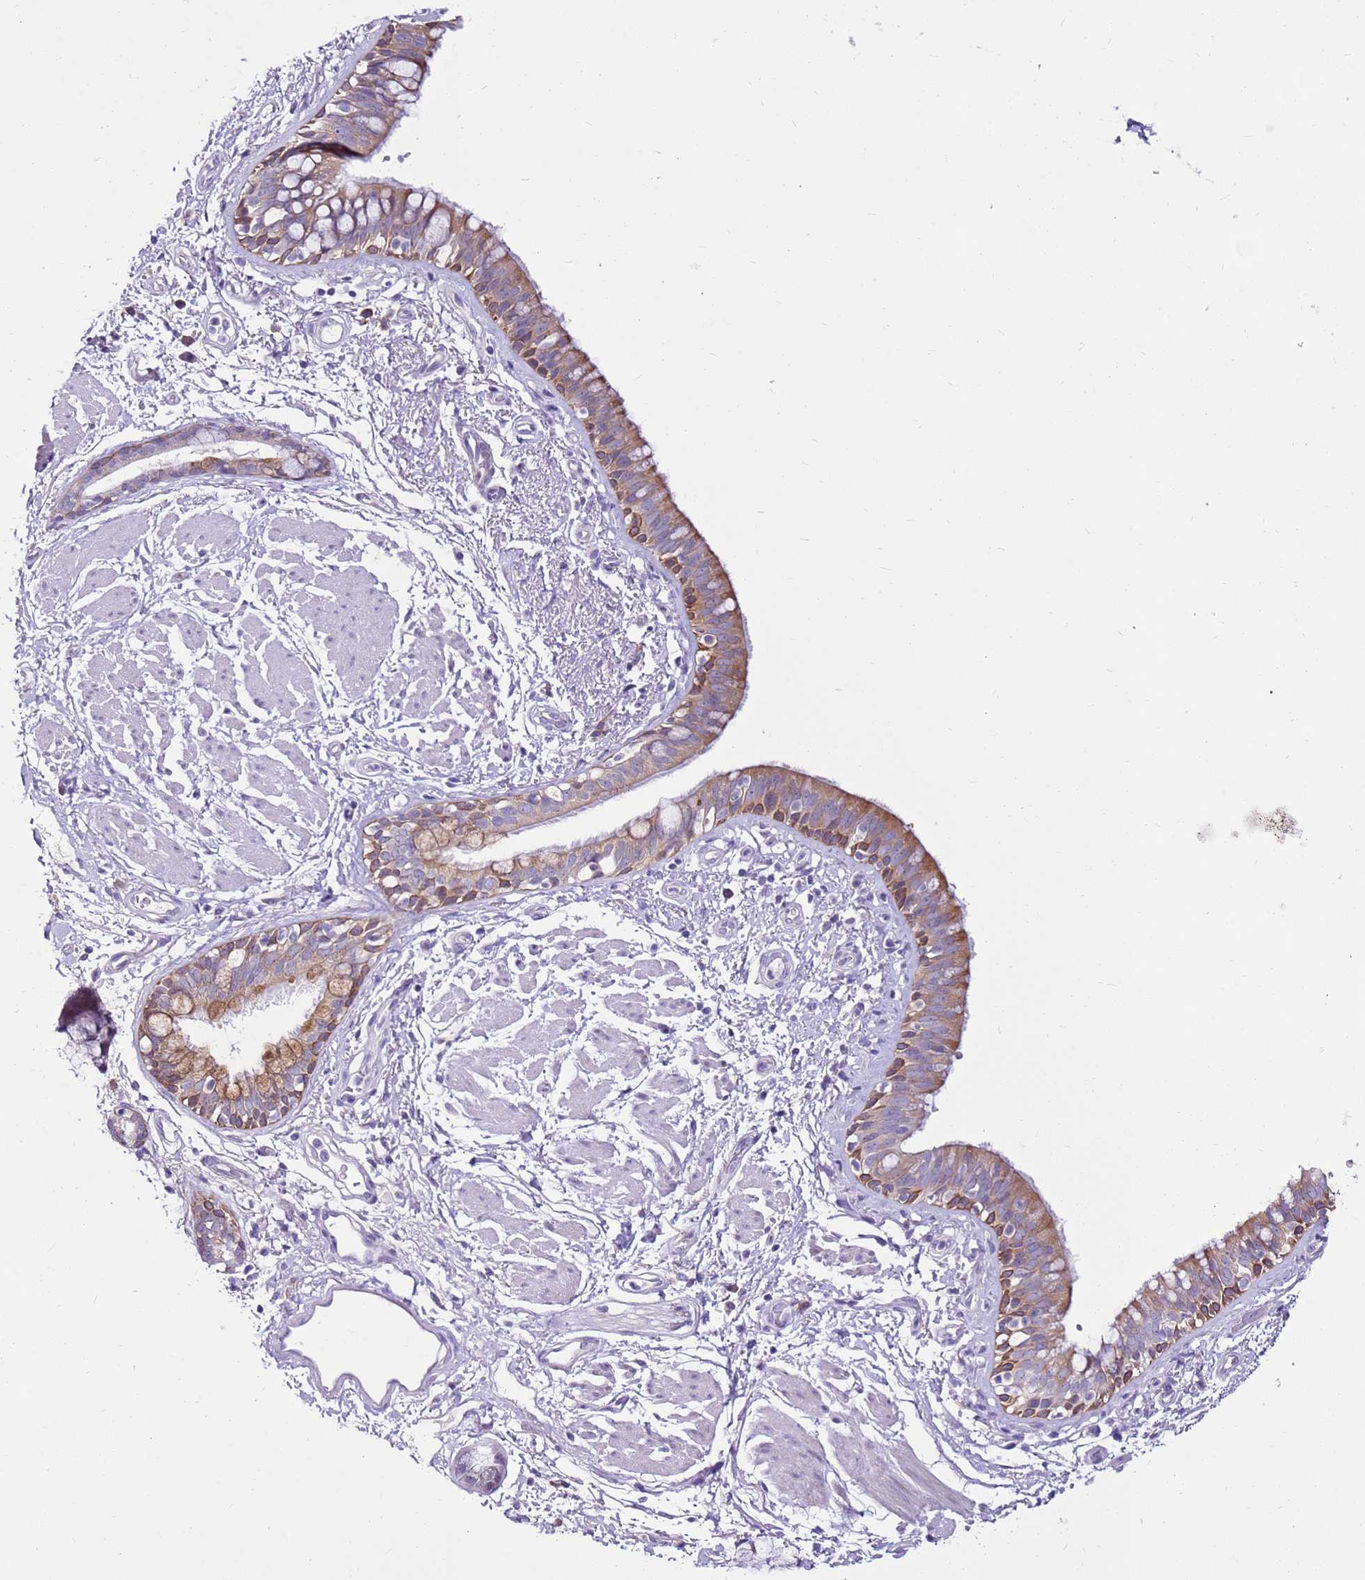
{"staining": {"intensity": "moderate", "quantity": ">75%", "location": "cytoplasmic/membranous"}, "tissue": "bronchus", "cell_type": "Respiratory epithelial cells", "image_type": "normal", "snomed": [{"axis": "morphology", "description": "Normal tissue, NOS"}, {"axis": "morphology", "description": "Neoplasm, uncertain whether benign or malignant"}, {"axis": "topography", "description": "Bronchus"}, {"axis": "topography", "description": "Lung"}], "caption": "IHC photomicrograph of unremarkable human bronchus stained for a protein (brown), which reveals medium levels of moderate cytoplasmic/membranous expression in about >75% of respiratory epithelial cells.", "gene": "SLC38A5", "patient": {"sex": "male", "age": 55}}